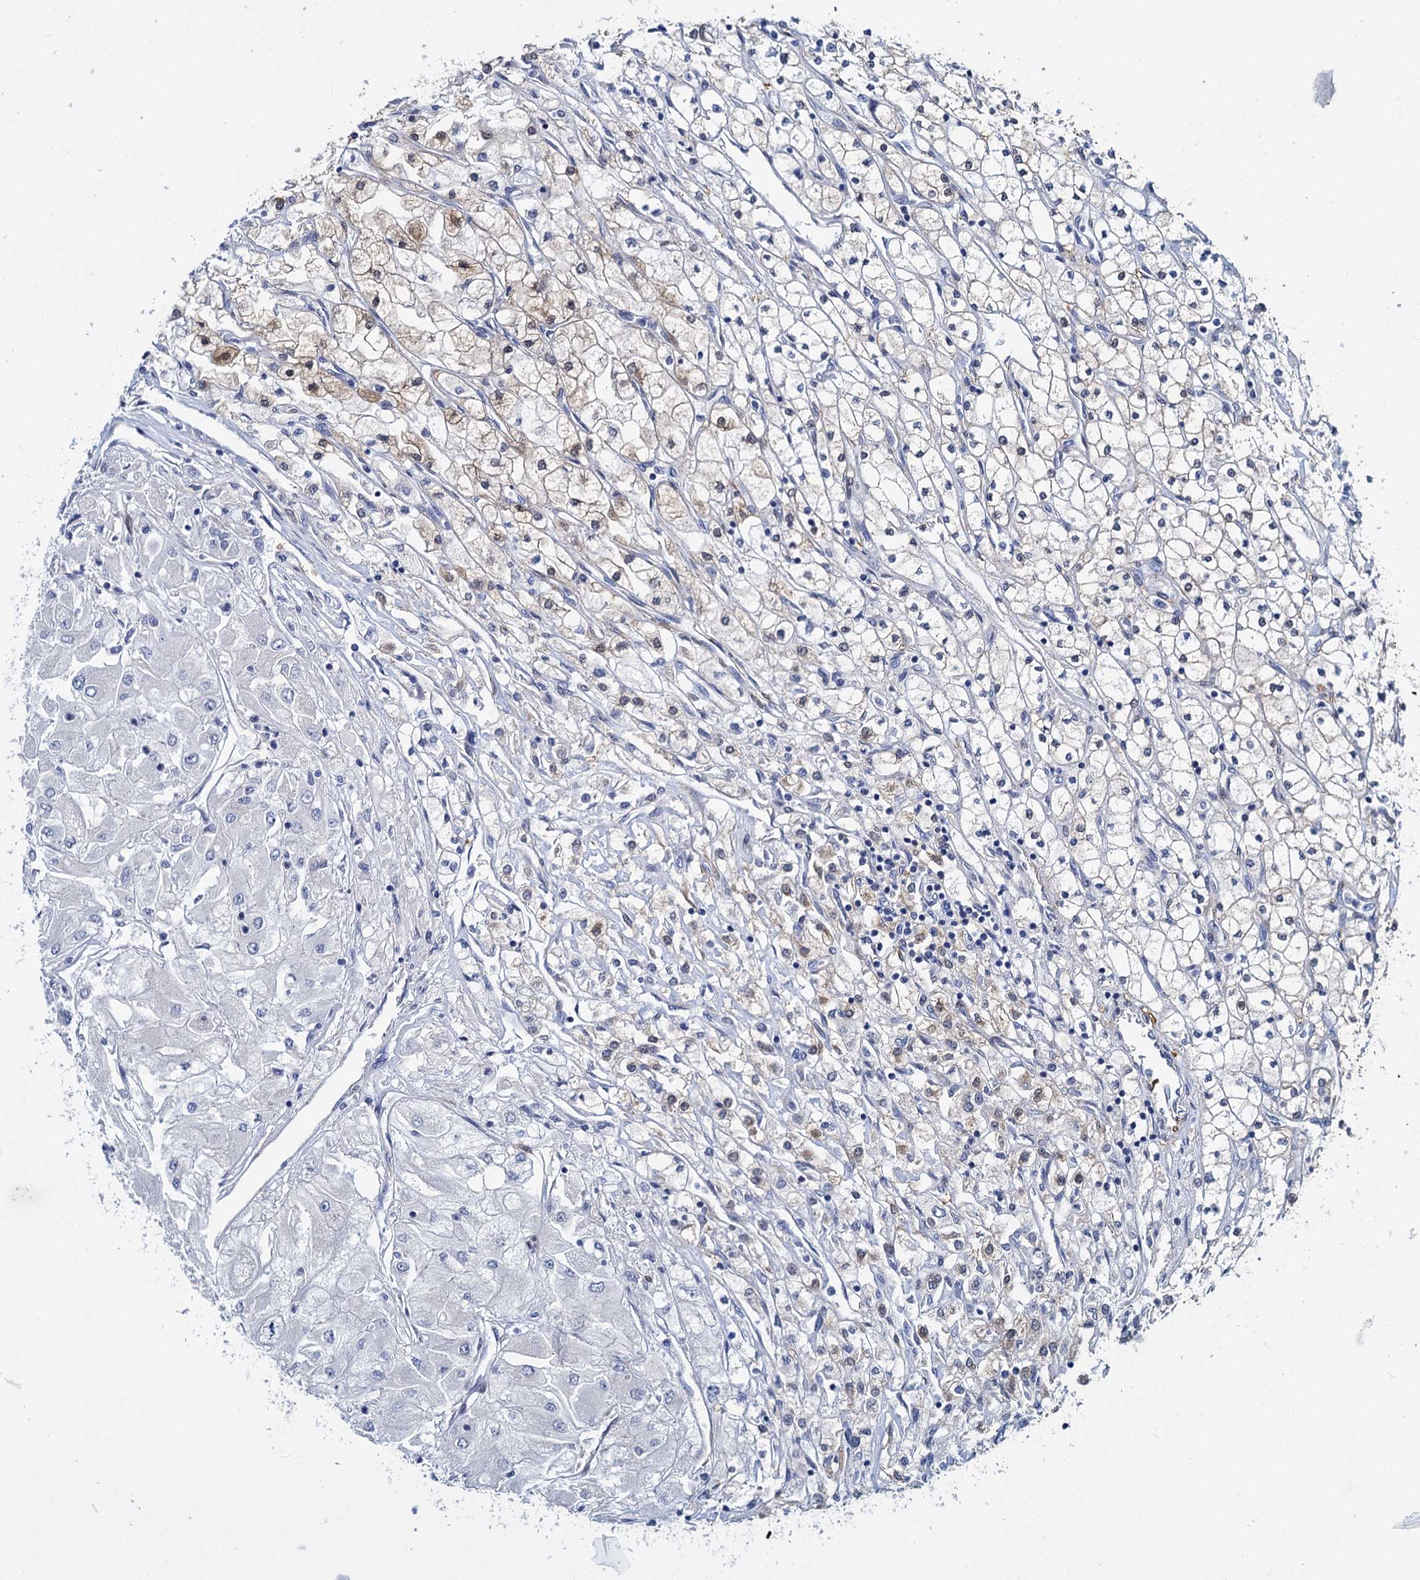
{"staining": {"intensity": "weak", "quantity": "<25%", "location": "cytoplasmic/membranous,nuclear"}, "tissue": "renal cancer", "cell_type": "Tumor cells", "image_type": "cancer", "snomed": [{"axis": "morphology", "description": "Adenocarcinoma, NOS"}, {"axis": "topography", "description": "Kidney"}], "caption": "Tumor cells are negative for protein expression in human renal cancer (adenocarcinoma). (DAB (3,3'-diaminobenzidine) immunohistochemistry with hematoxylin counter stain).", "gene": "GSTM3", "patient": {"sex": "male", "age": 80}}